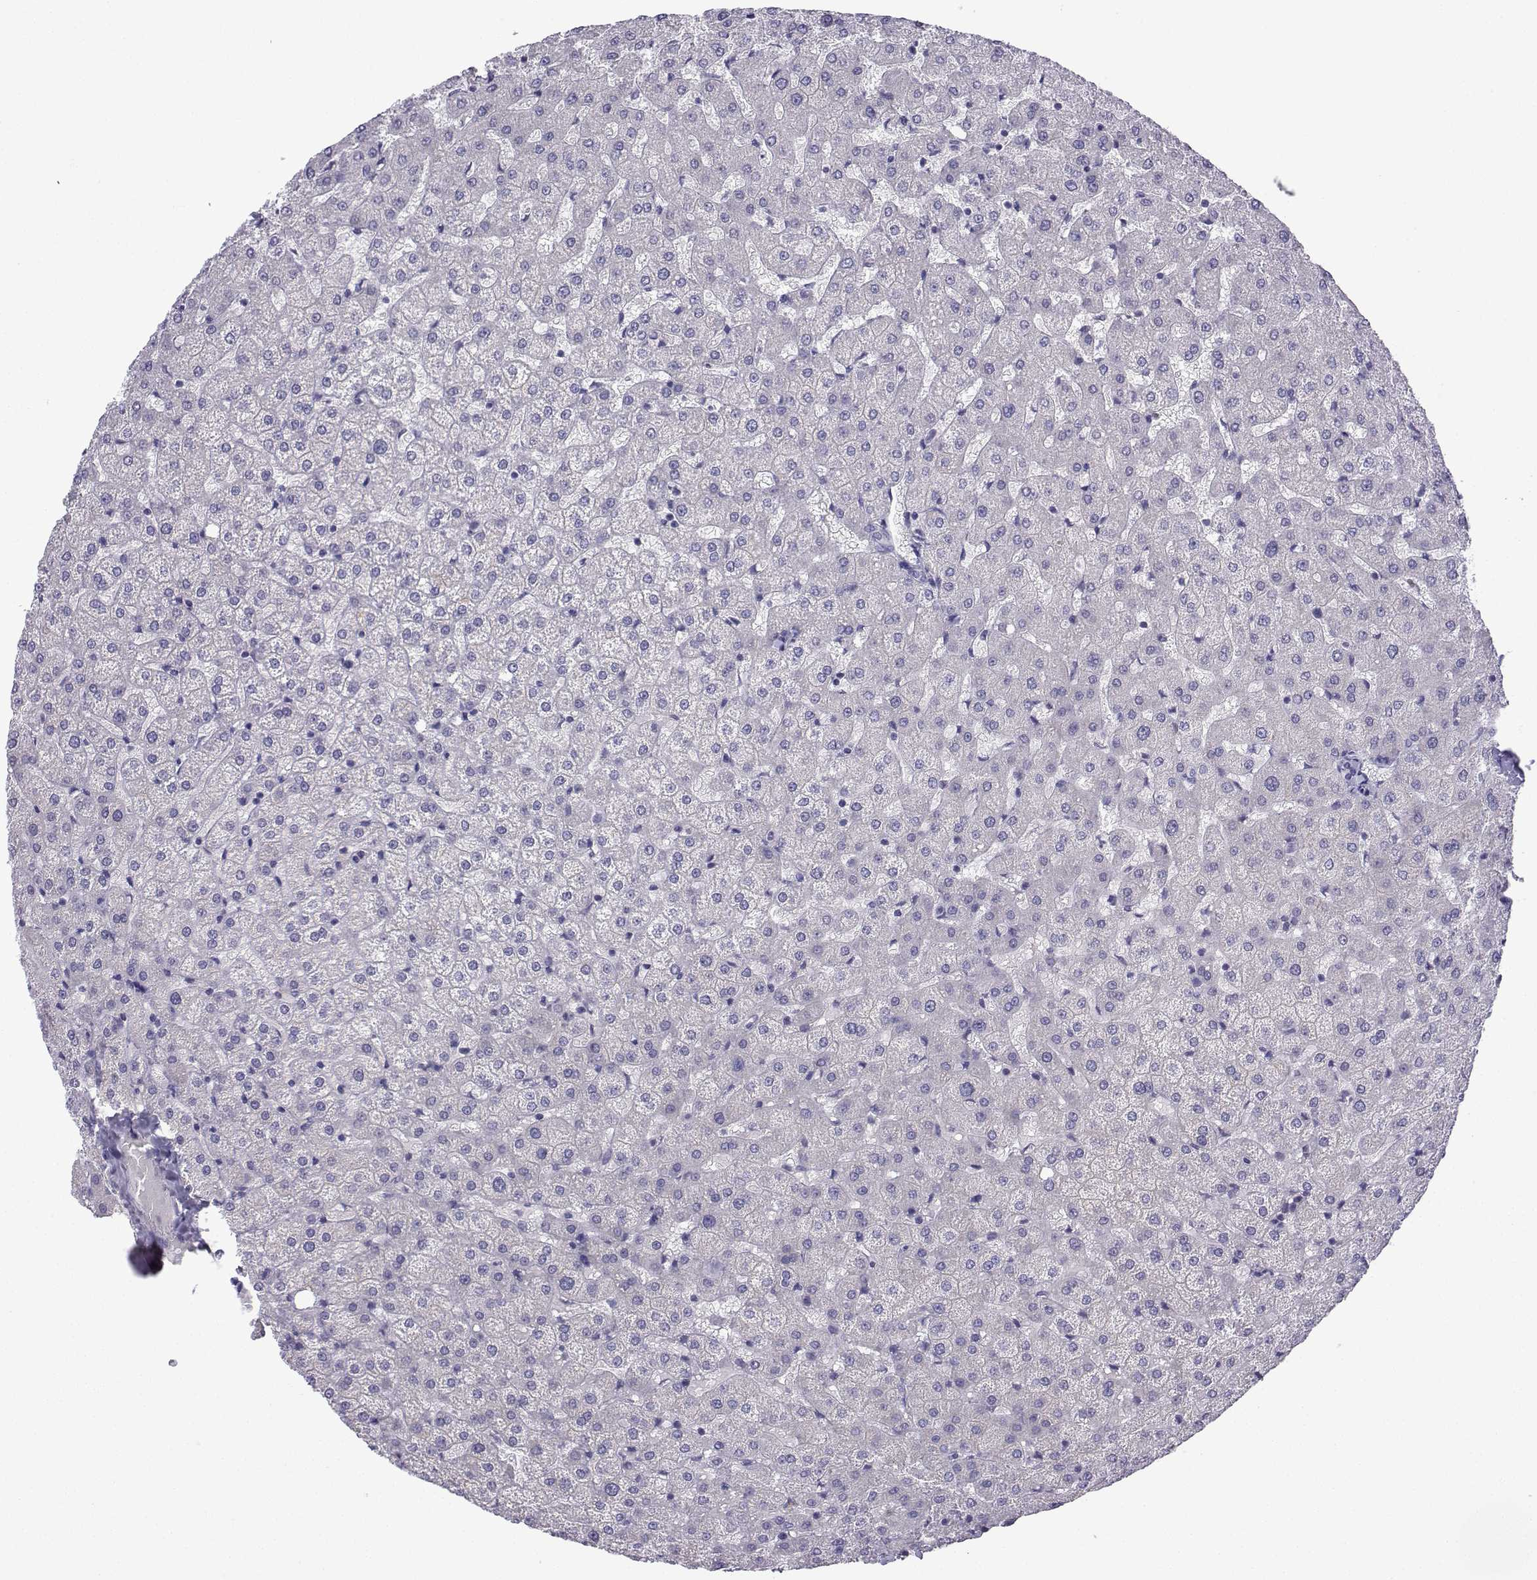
{"staining": {"intensity": "negative", "quantity": "none", "location": "none"}, "tissue": "liver", "cell_type": "Cholangiocytes", "image_type": "normal", "snomed": [{"axis": "morphology", "description": "Normal tissue, NOS"}, {"axis": "topography", "description": "Liver"}], "caption": "Immunohistochemistry image of benign liver: human liver stained with DAB exhibits no significant protein staining in cholangiocytes.", "gene": "SPACA7", "patient": {"sex": "female", "age": 50}}